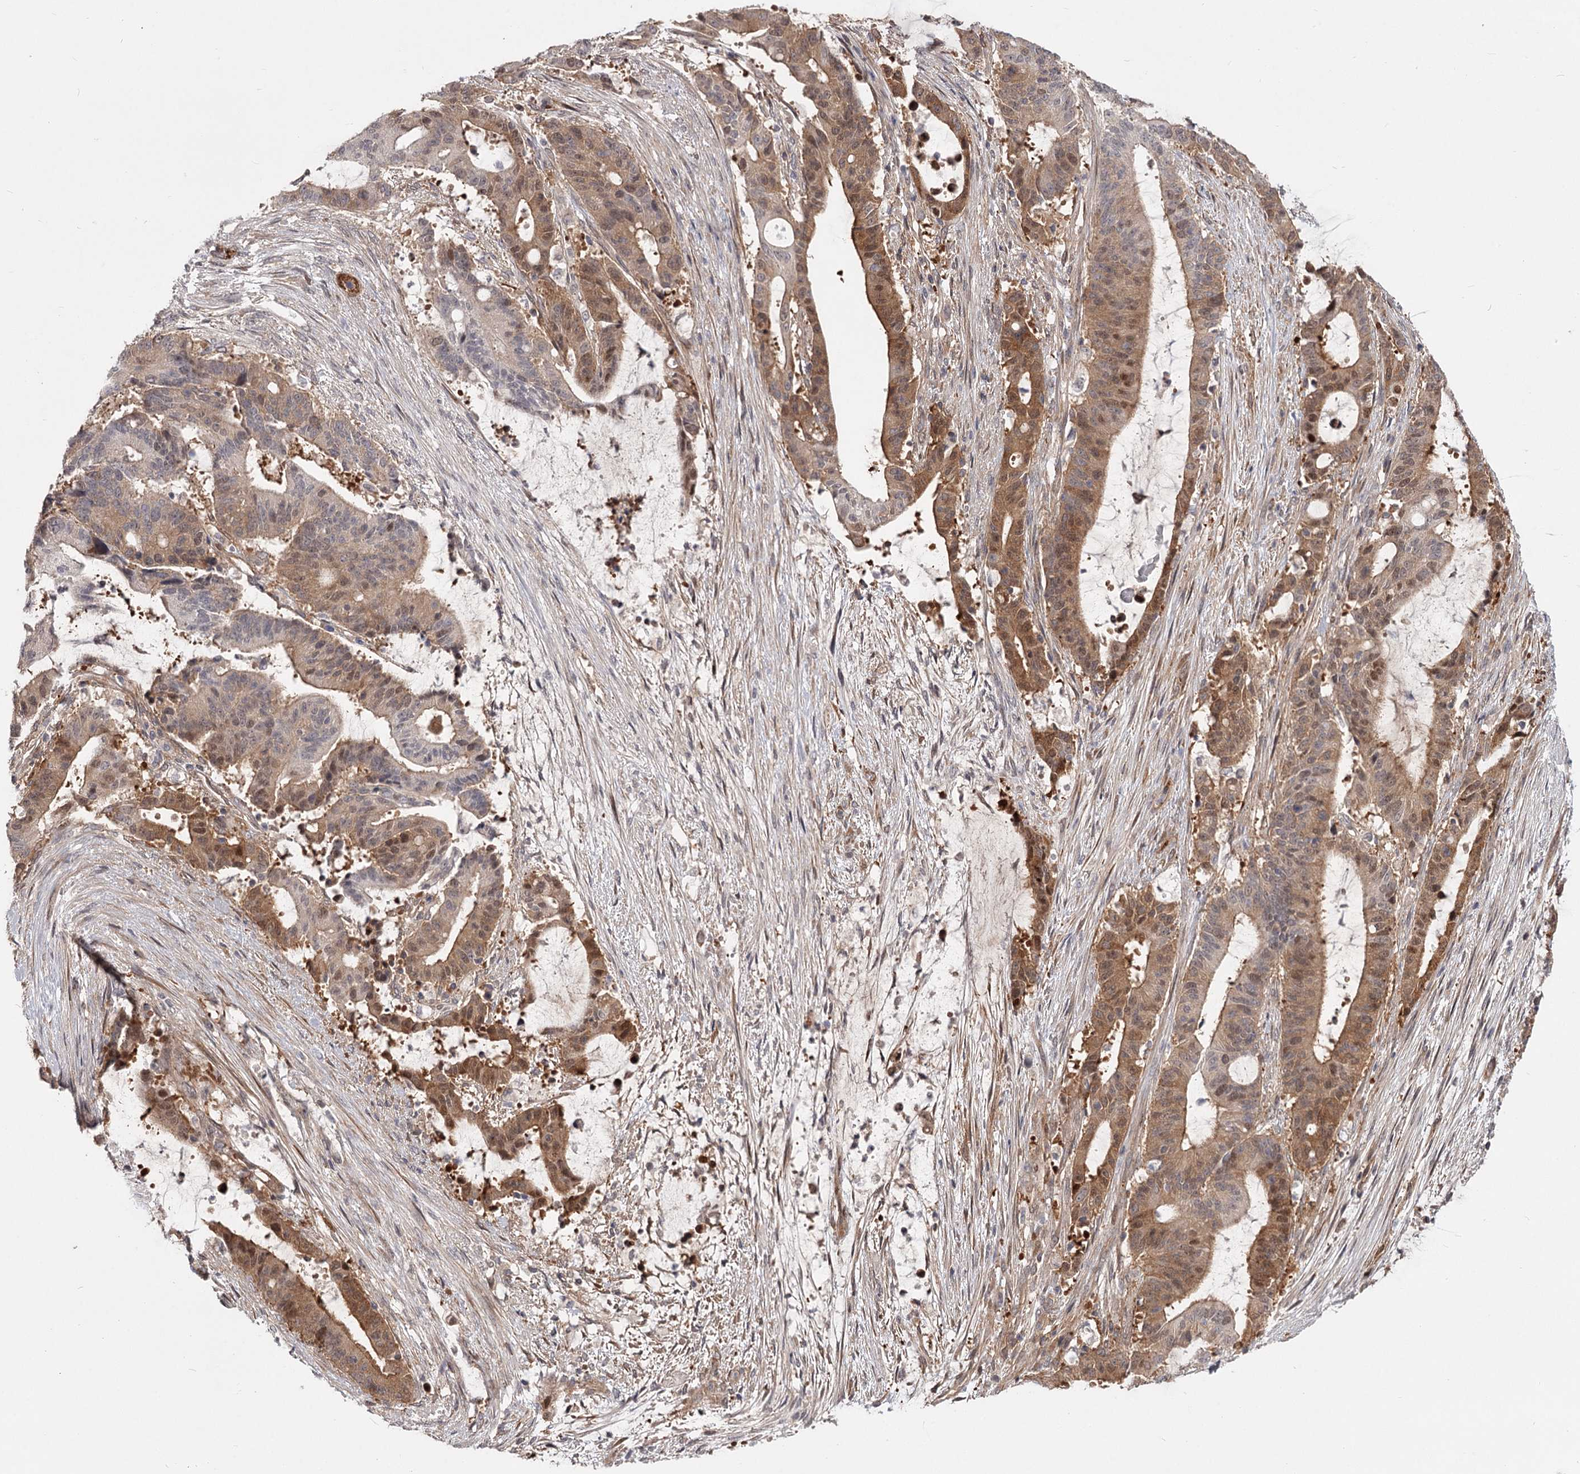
{"staining": {"intensity": "moderate", "quantity": ">75%", "location": "cytoplasmic/membranous,nuclear"}, "tissue": "liver cancer", "cell_type": "Tumor cells", "image_type": "cancer", "snomed": [{"axis": "morphology", "description": "Normal tissue, NOS"}, {"axis": "morphology", "description": "Cholangiocarcinoma"}, {"axis": "topography", "description": "Liver"}, {"axis": "topography", "description": "Peripheral nerve tissue"}], "caption": "Protein analysis of cholangiocarcinoma (liver) tissue exhibits moderate cytoplasmic/membranous and nuclear staining in about >75% of tumor cells. The staining was performed using DAB to visualize the protein expression in brown, while the nuclei were stained in blue with hematoxylin (Magnification: 20x).", "gene": "CCNG2", "patient": {"sex": "female", "age": 73}}